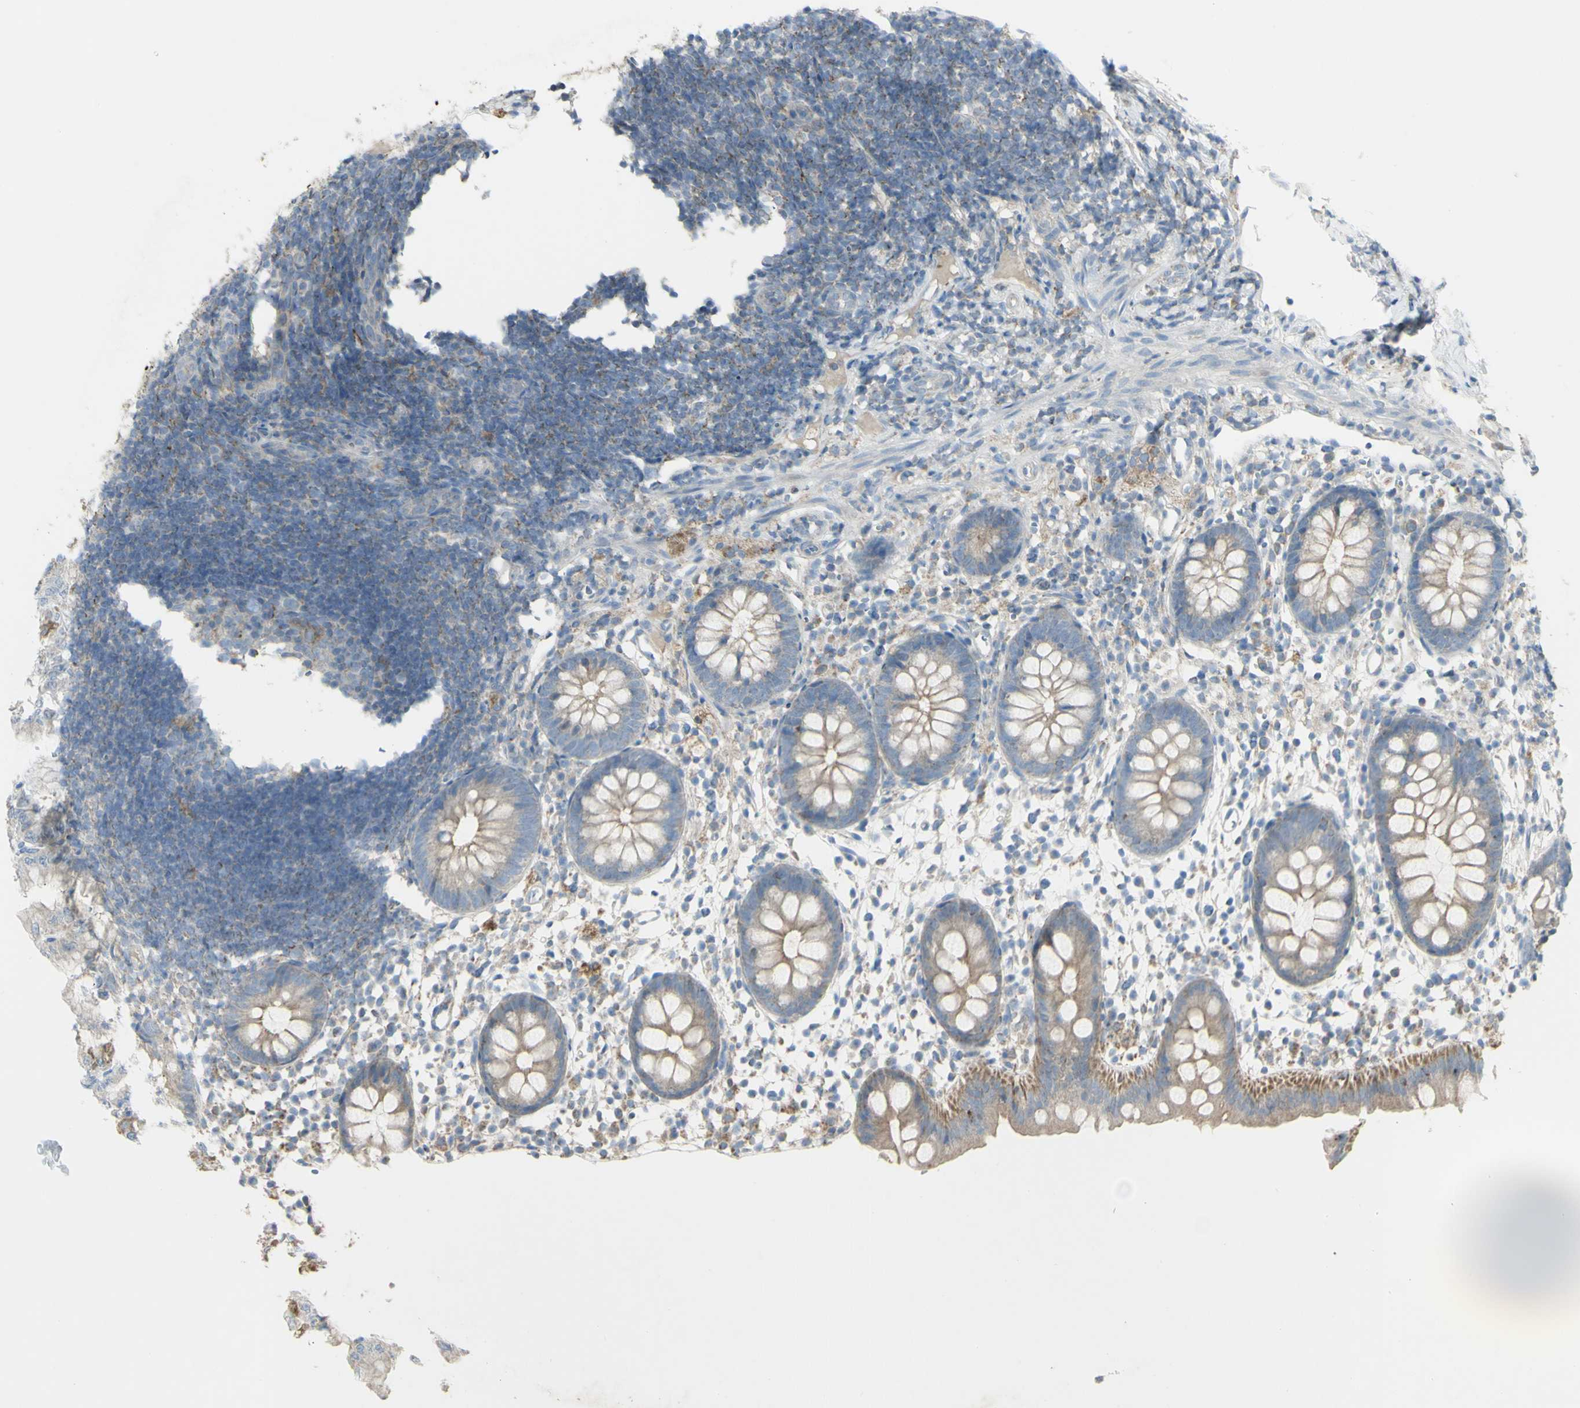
{"staining": {"intensity": "weak", "quantity": ">75%", "location": "cytoplasmic/membranous"}, "tissue": "appendix", "cell_type": "Glandular cells", "image_type": "normal", "snomed": [{"axis": "morphology", "description": "Normal tissue, NOS"}, {"axis": "topography", "description": "Appendix"}], "caption": "DAB immunohistochemical staining of benign appendix exhibits weak cytoplasmic/membranous protein staining in about >75% of glandular cells.", "gene": "CNTNAP1", "patient": {"sex": "female", "age": 20}}